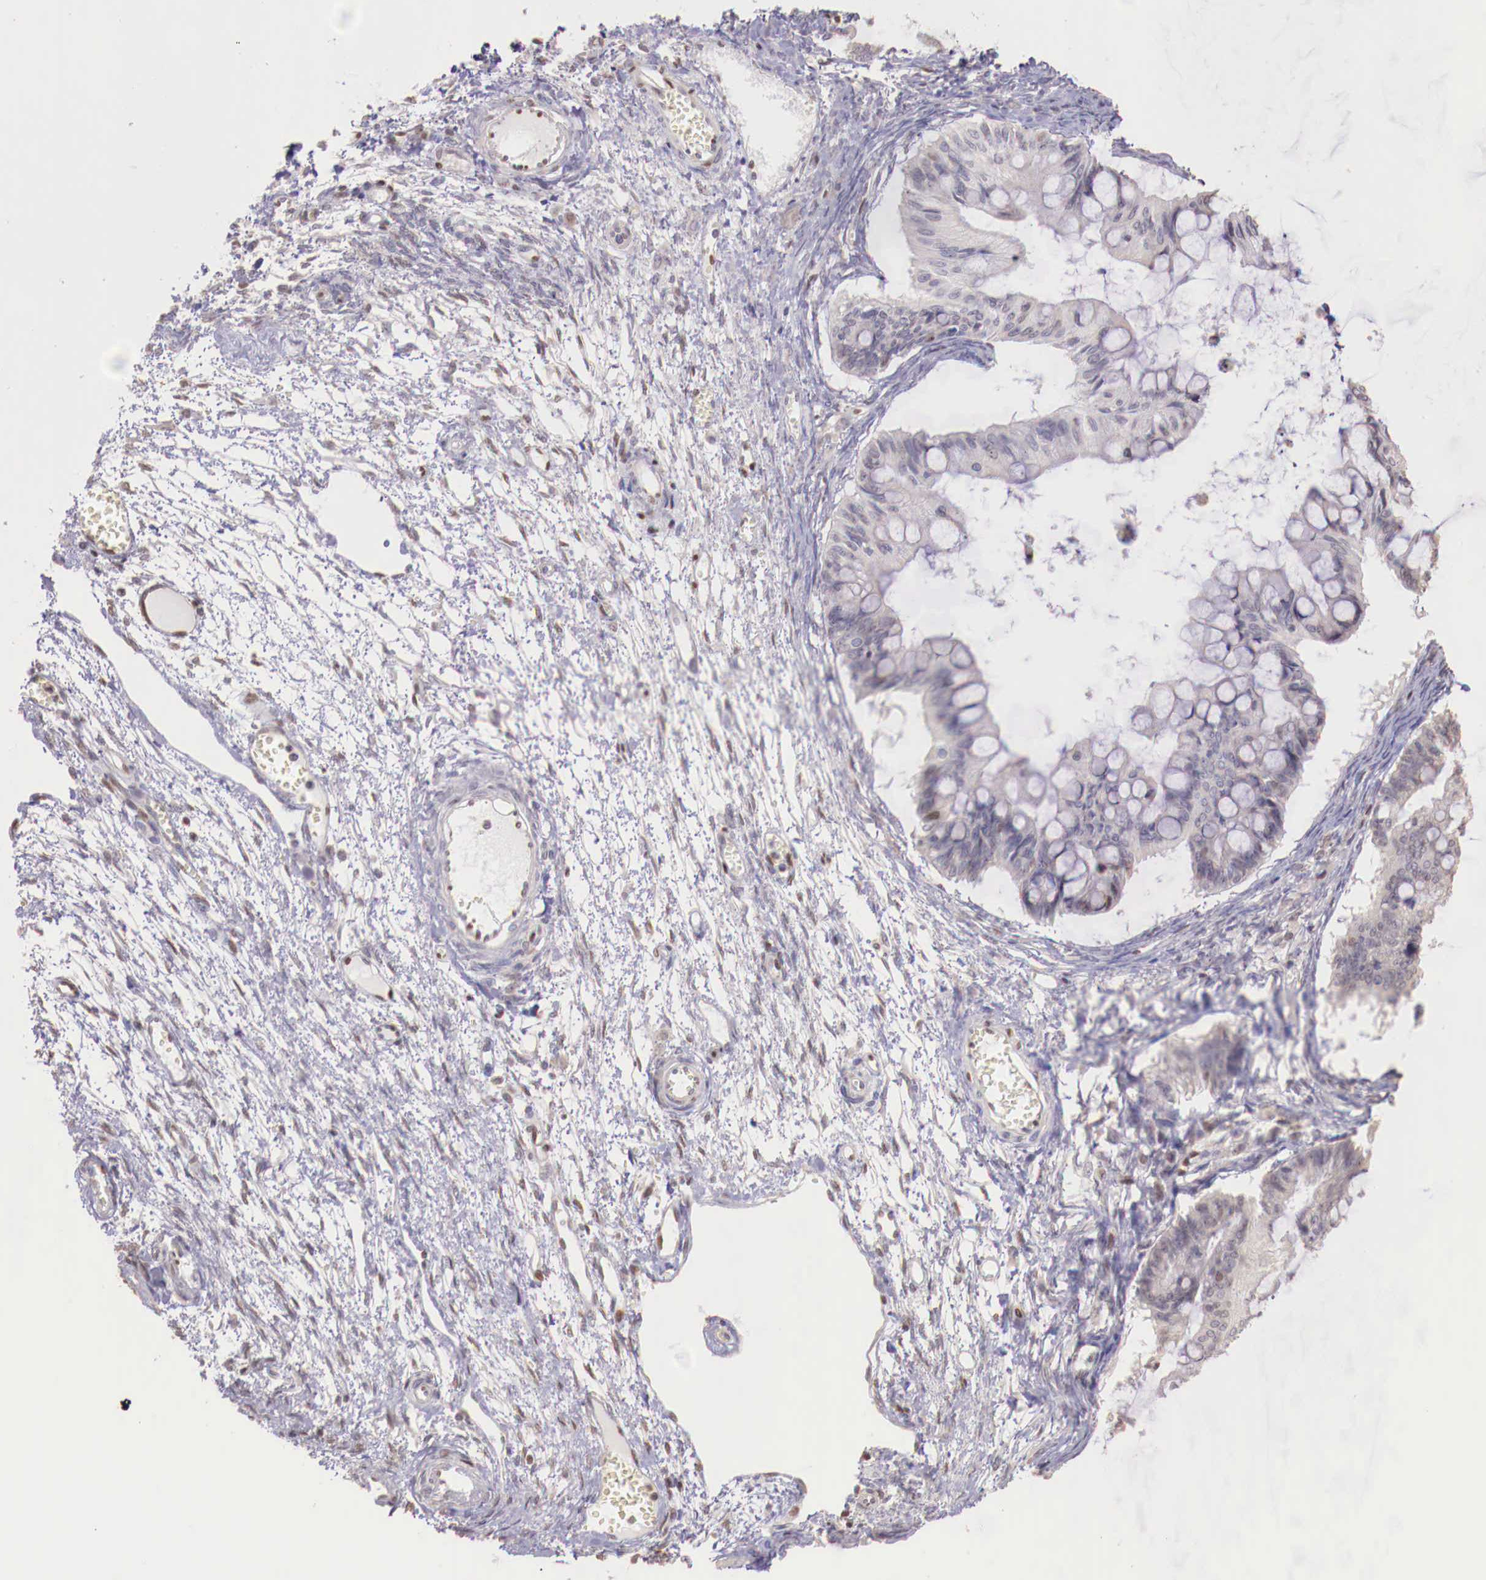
{"staining": {"intensity": "moderate", "quantity": ">75%", "location": "cytoplasmic/membranous"}, "tissue": "ovarian cancer", "cell_type": "Tumor cells", "image_type": "cancer", "snomed": [{"axis": "morphology", "description": "Cystadenocarcinoma, mucinous, NOS"}, {"axis": "topography", "description": "Ovary"}], "caption": "The micrograph reveals a brown stain indicating the presence of a protein in the cytoplasmic/membranous of tumor cells in ovarian mucinous cystadenocarcinoma.", "gene": "SP1", "patient": {"sex": "female", "age": 57}}